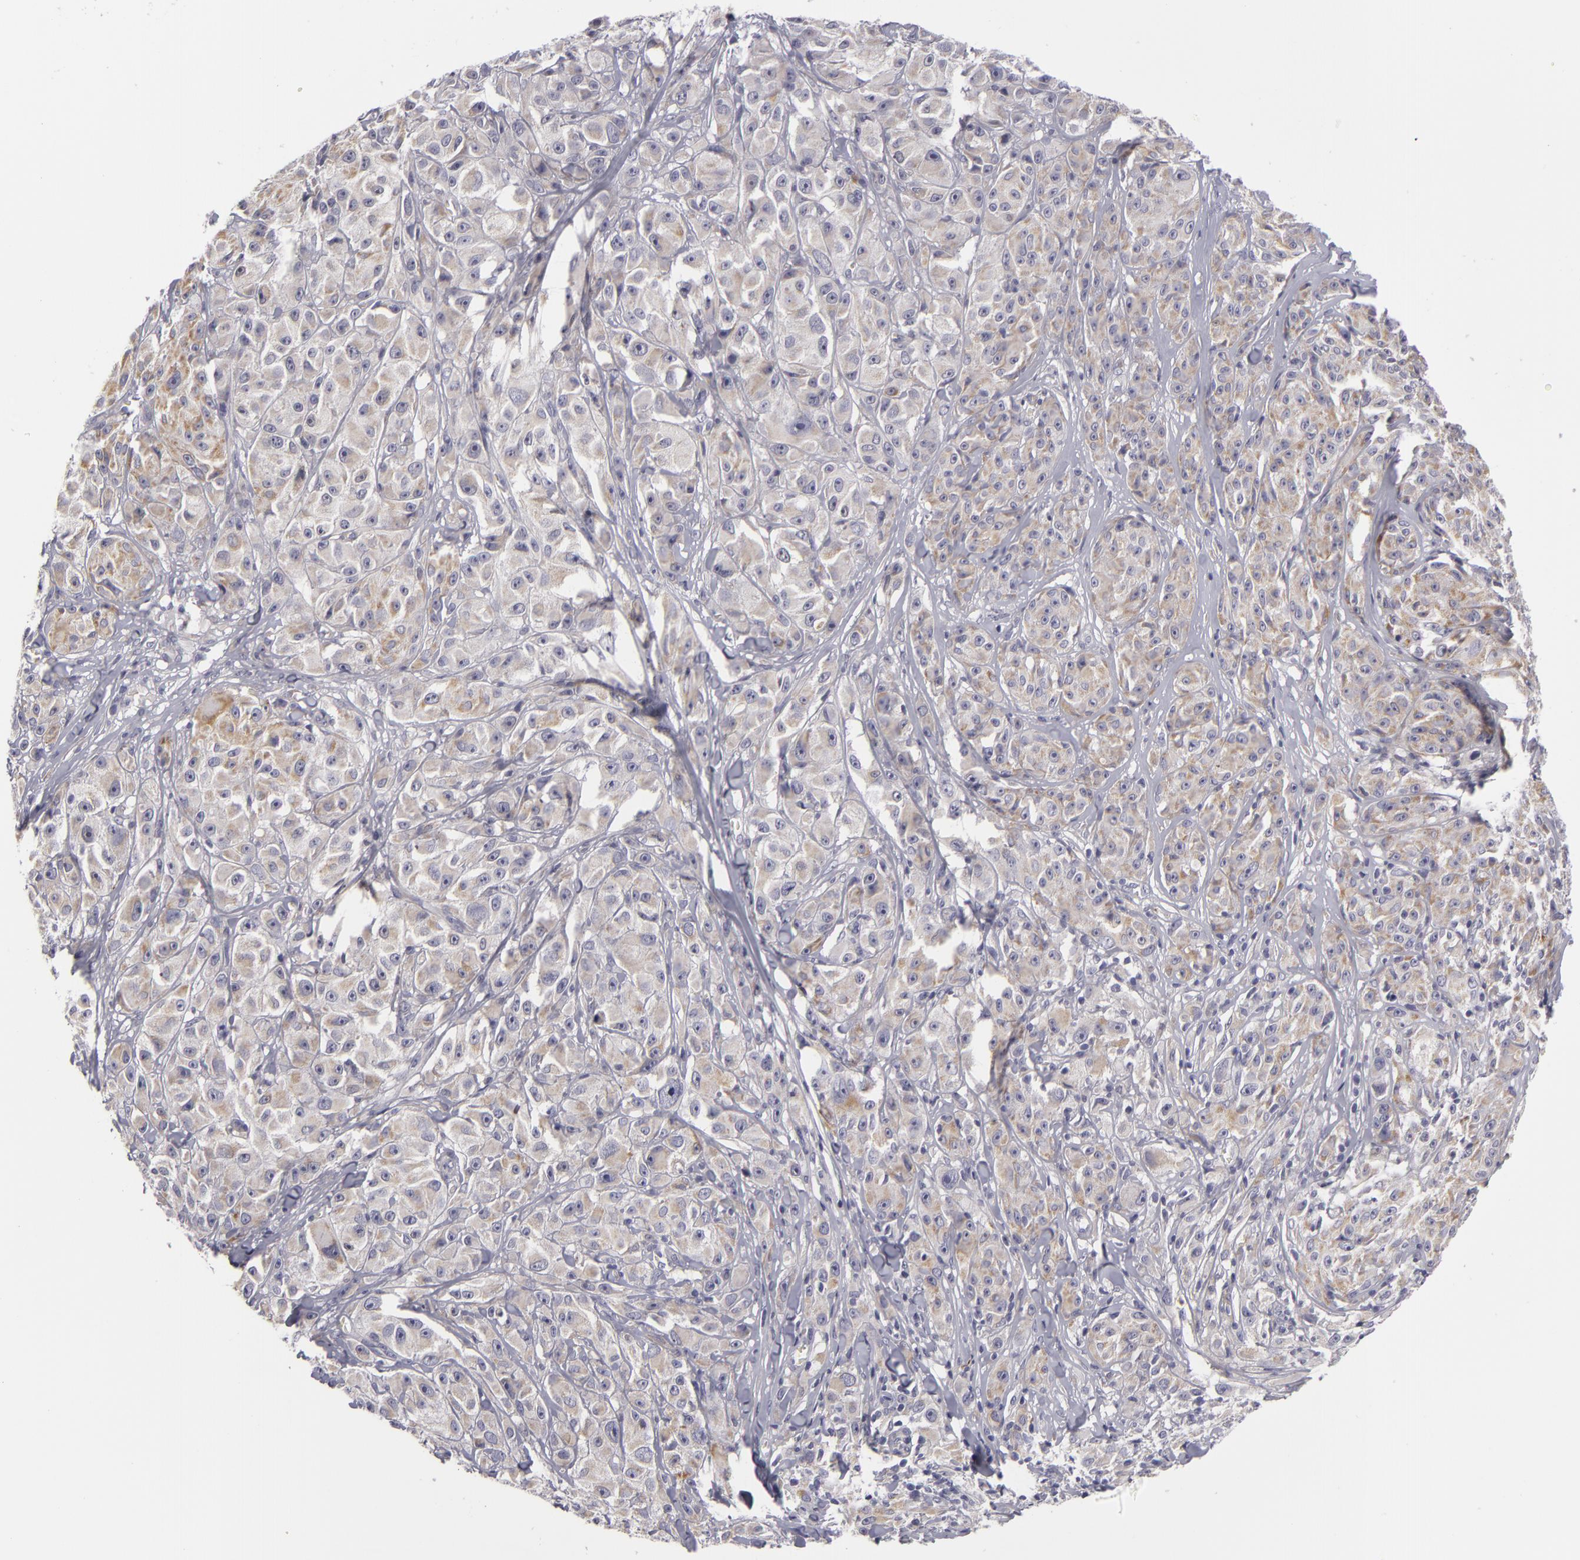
{"staining": {"intensity": "weak", "quantity": ">75%", "location": "cytoplasmic/membranous"}, "tissue": "melanoma", "cell_type": "Tumor cells", "image_type": "cancer", "snomed": [{"axis": "morphology", "description": "Malignant melanoma, NOS"}, {"axis": "topography", "description": "Skin"}], "caption": "Malignant melanoma was stained to show a protein in brown. There is low levels of weak cytoplasmic/membranous staining in approximately >75% of tumor cells.", "gene": "ATP2B3", "patient": {"sex": "male", "age": 56}}